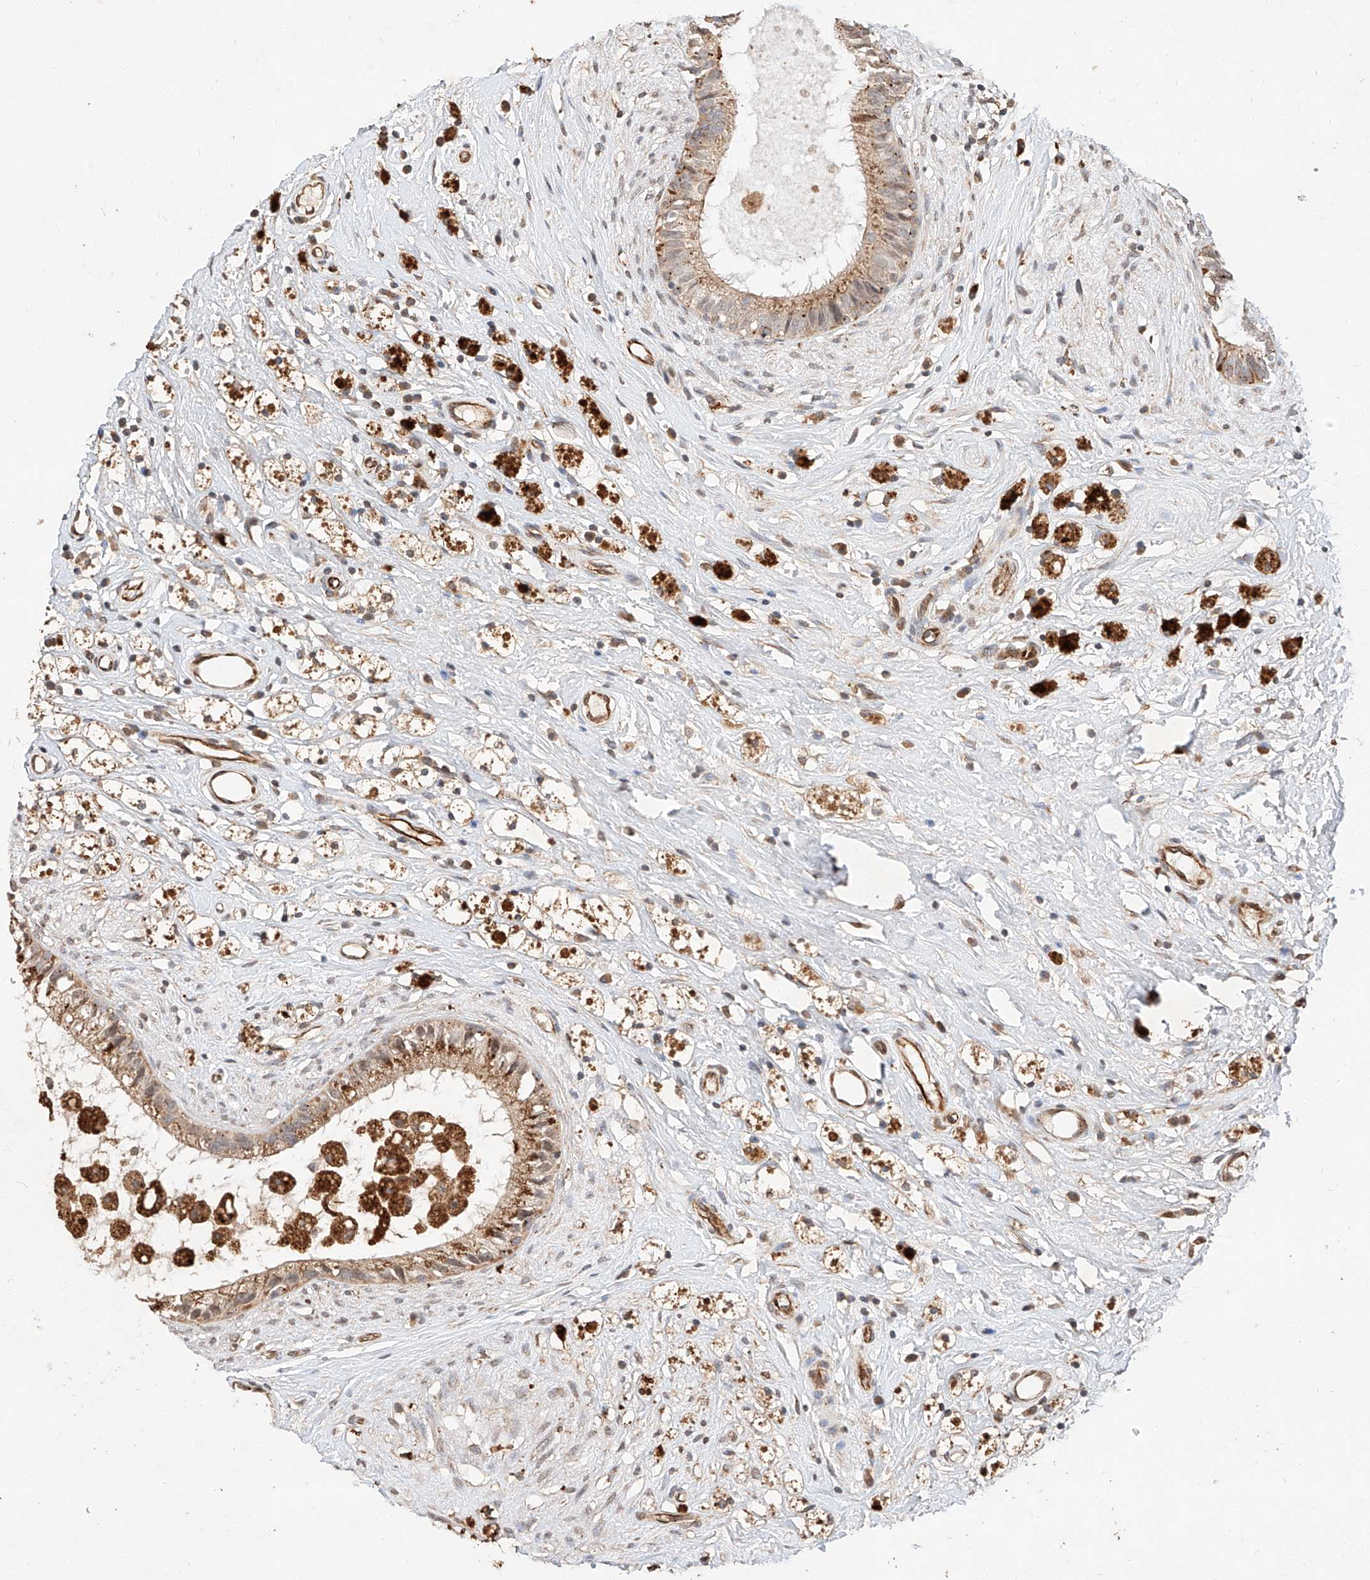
{"staining": {"intensity": "moderate", "quantity": ">75%", "location": "cytoplasmic/membranous"}, "tissue": "epididymis", "cell_type": "Glandular cells", "image_type": "normal", "snomed": [{"axis": "morphology", "description": "Normal tissue, NOS"}, {"axis": "topography", "description": "Epididymis"}], "caption": "Glandular cells display moderate cytoplasmic/membranous expression in approximately >75% of cells in benign epididymis. (brown staining indicates protein expression, while blue staining denotes nuclei).", "gene": "SUSD6", "patient": {"sex": "male", "age": 80}}